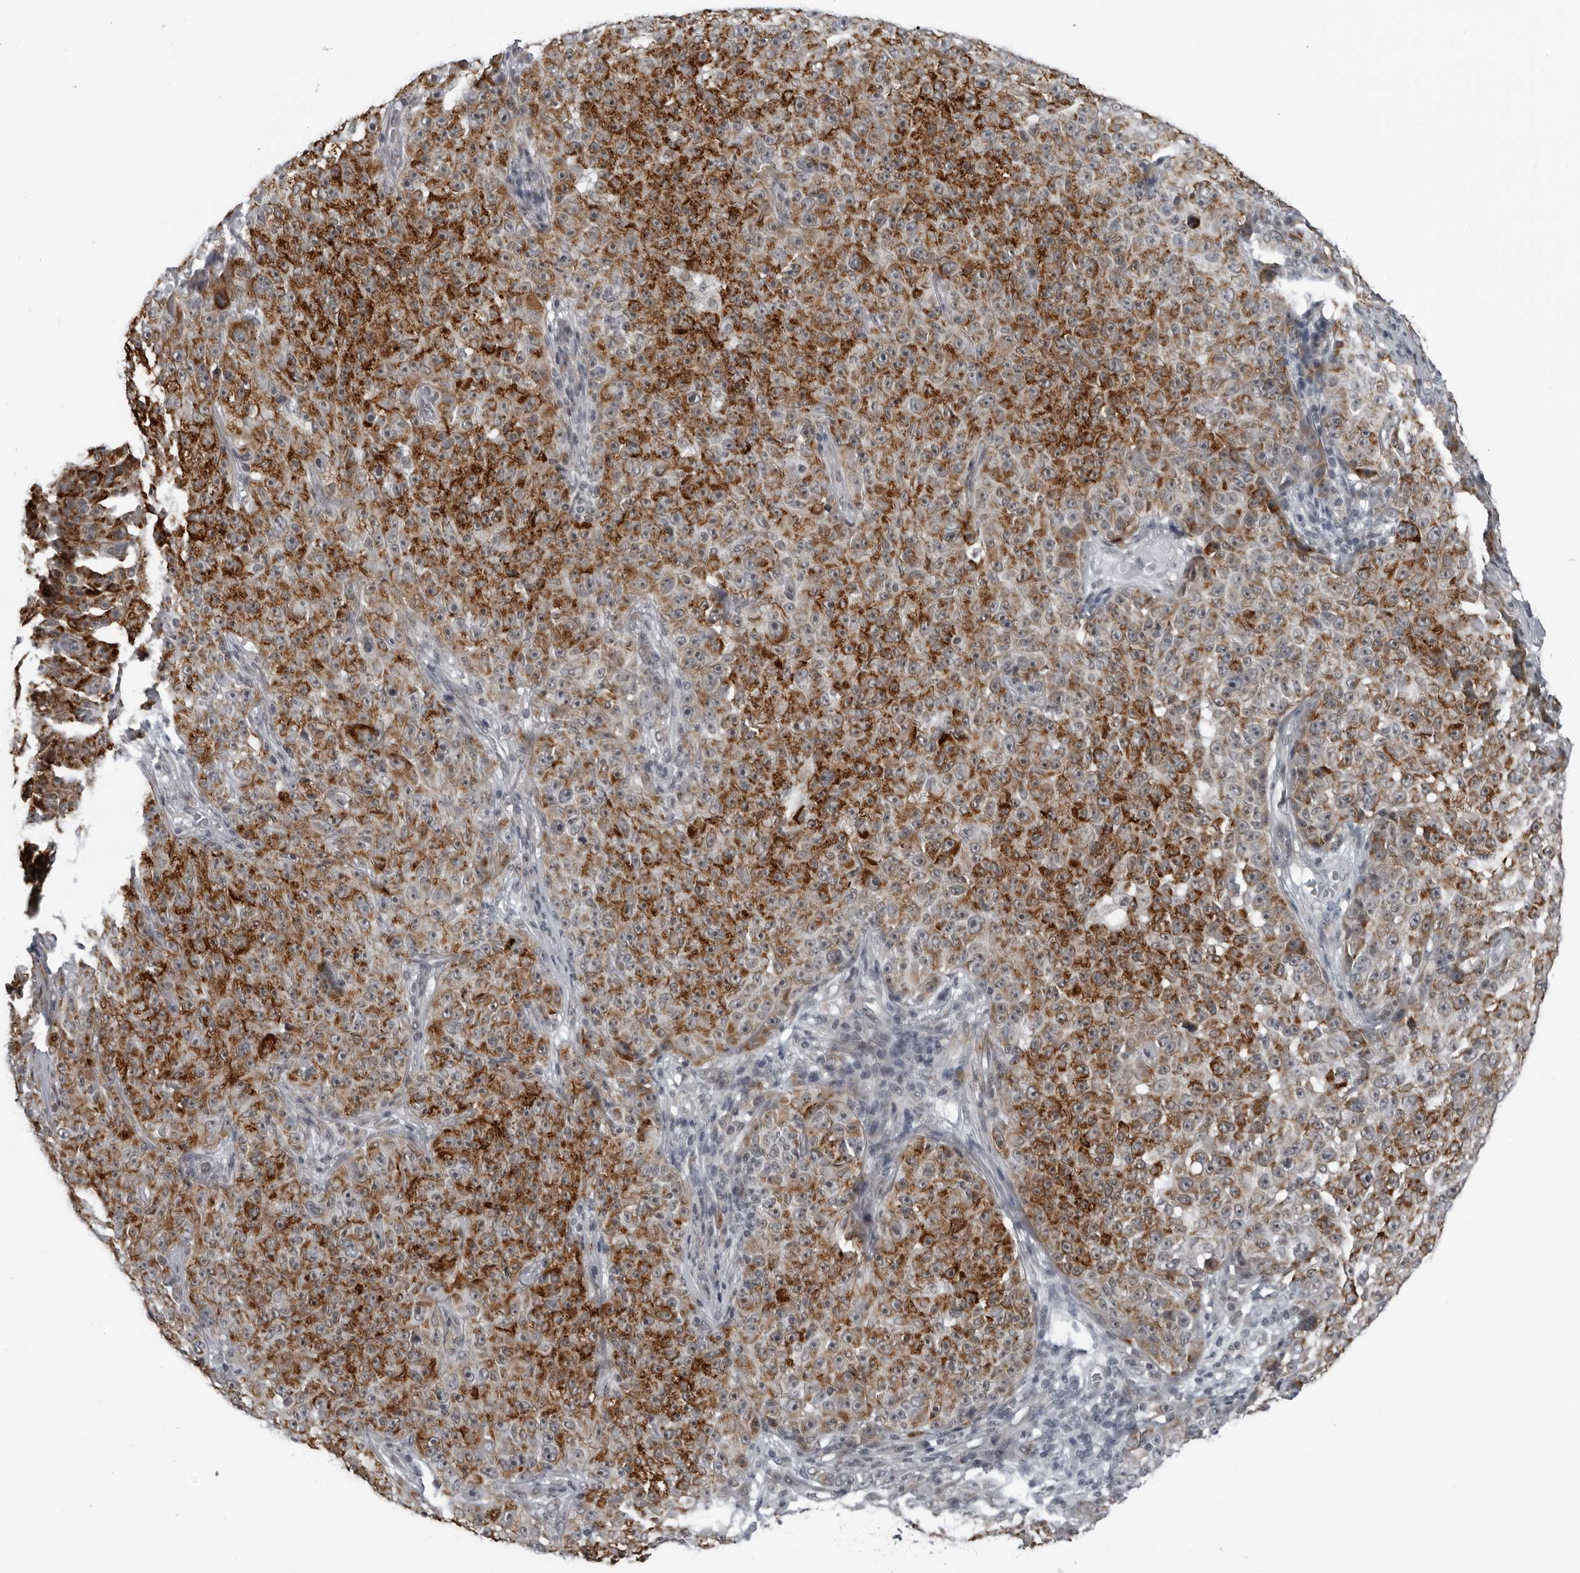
{"staining": {"intensity": "moderate", "quantity": ">75%", "location": "cytoplasmic/membranous"}, "tissue": "melanoma", "cell_type": "Tumor cells", "image_type": "cancer", "snomed": [{"axis": "morphology", "description": "Malignant melanoma, NOS"}, {"axis": "topography", "description": "Skin"}], "caption": "Brown immunohistochemical staining in melanoma shows moderate cytoplasmic/membranous staining in approximately >75% of tumor cells. Immunohistochemistry stains the protein of interest in brown and the nuclei are stained blue.", "gene": "RTCA", "patient": {"sex": "female", "age": 82}}